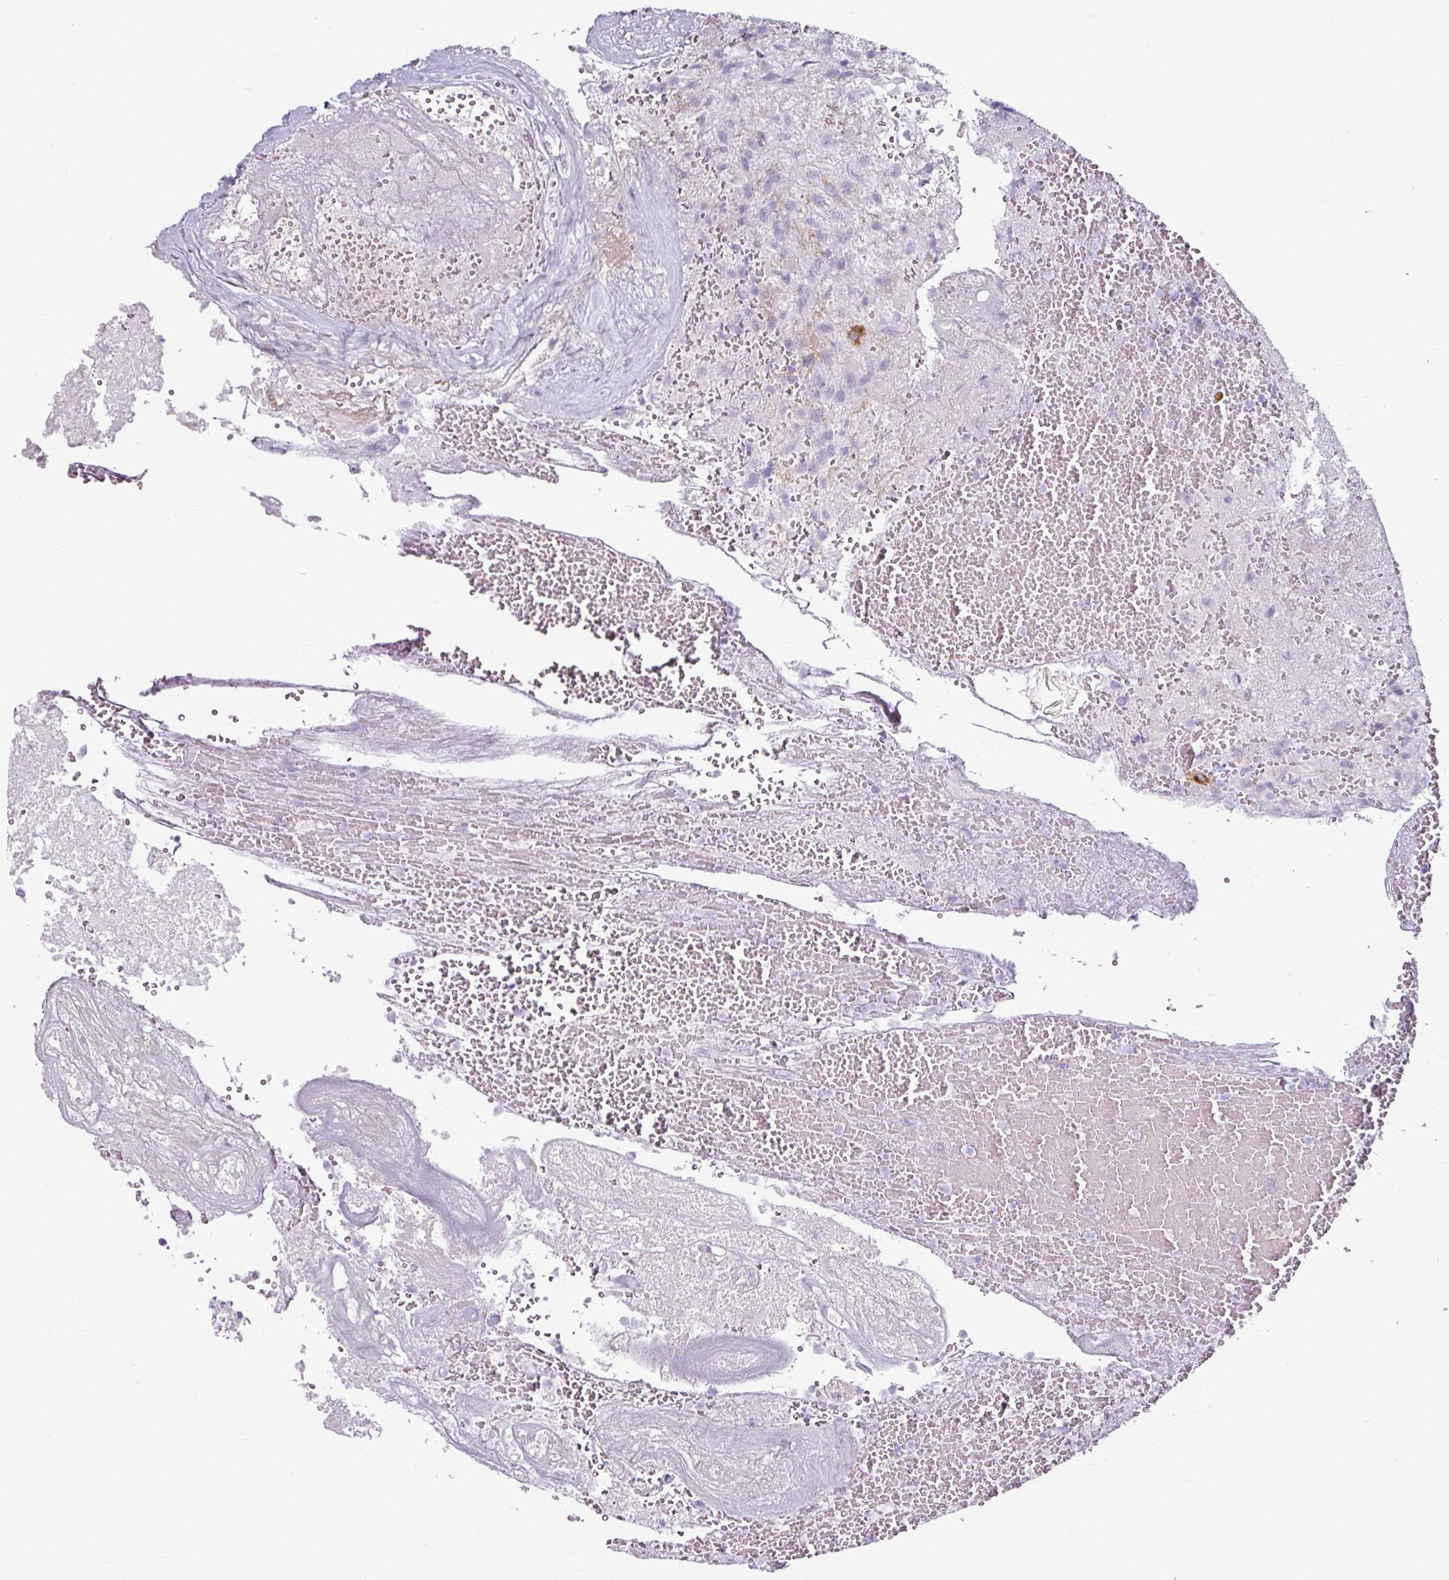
{"staining": {"intensity": "moderate", "quantity": "<25%", "location": "cytoplasmic/membranous"}, "tissue": "glioma", "cell_type": "Tumor cells", "image_type": "cancer", "snomed": [{"axis": "morphology", "description": "Glioma, malignant, High grade"}, {"axis": "topography", "description": "Brain"}], "caption": "Malignant glioma (high-grade) stained with a protein marker reveals moderate staining in tumor cells.", "gene": "CLCA1", "patient": {"sex": "male", "age": 56}}